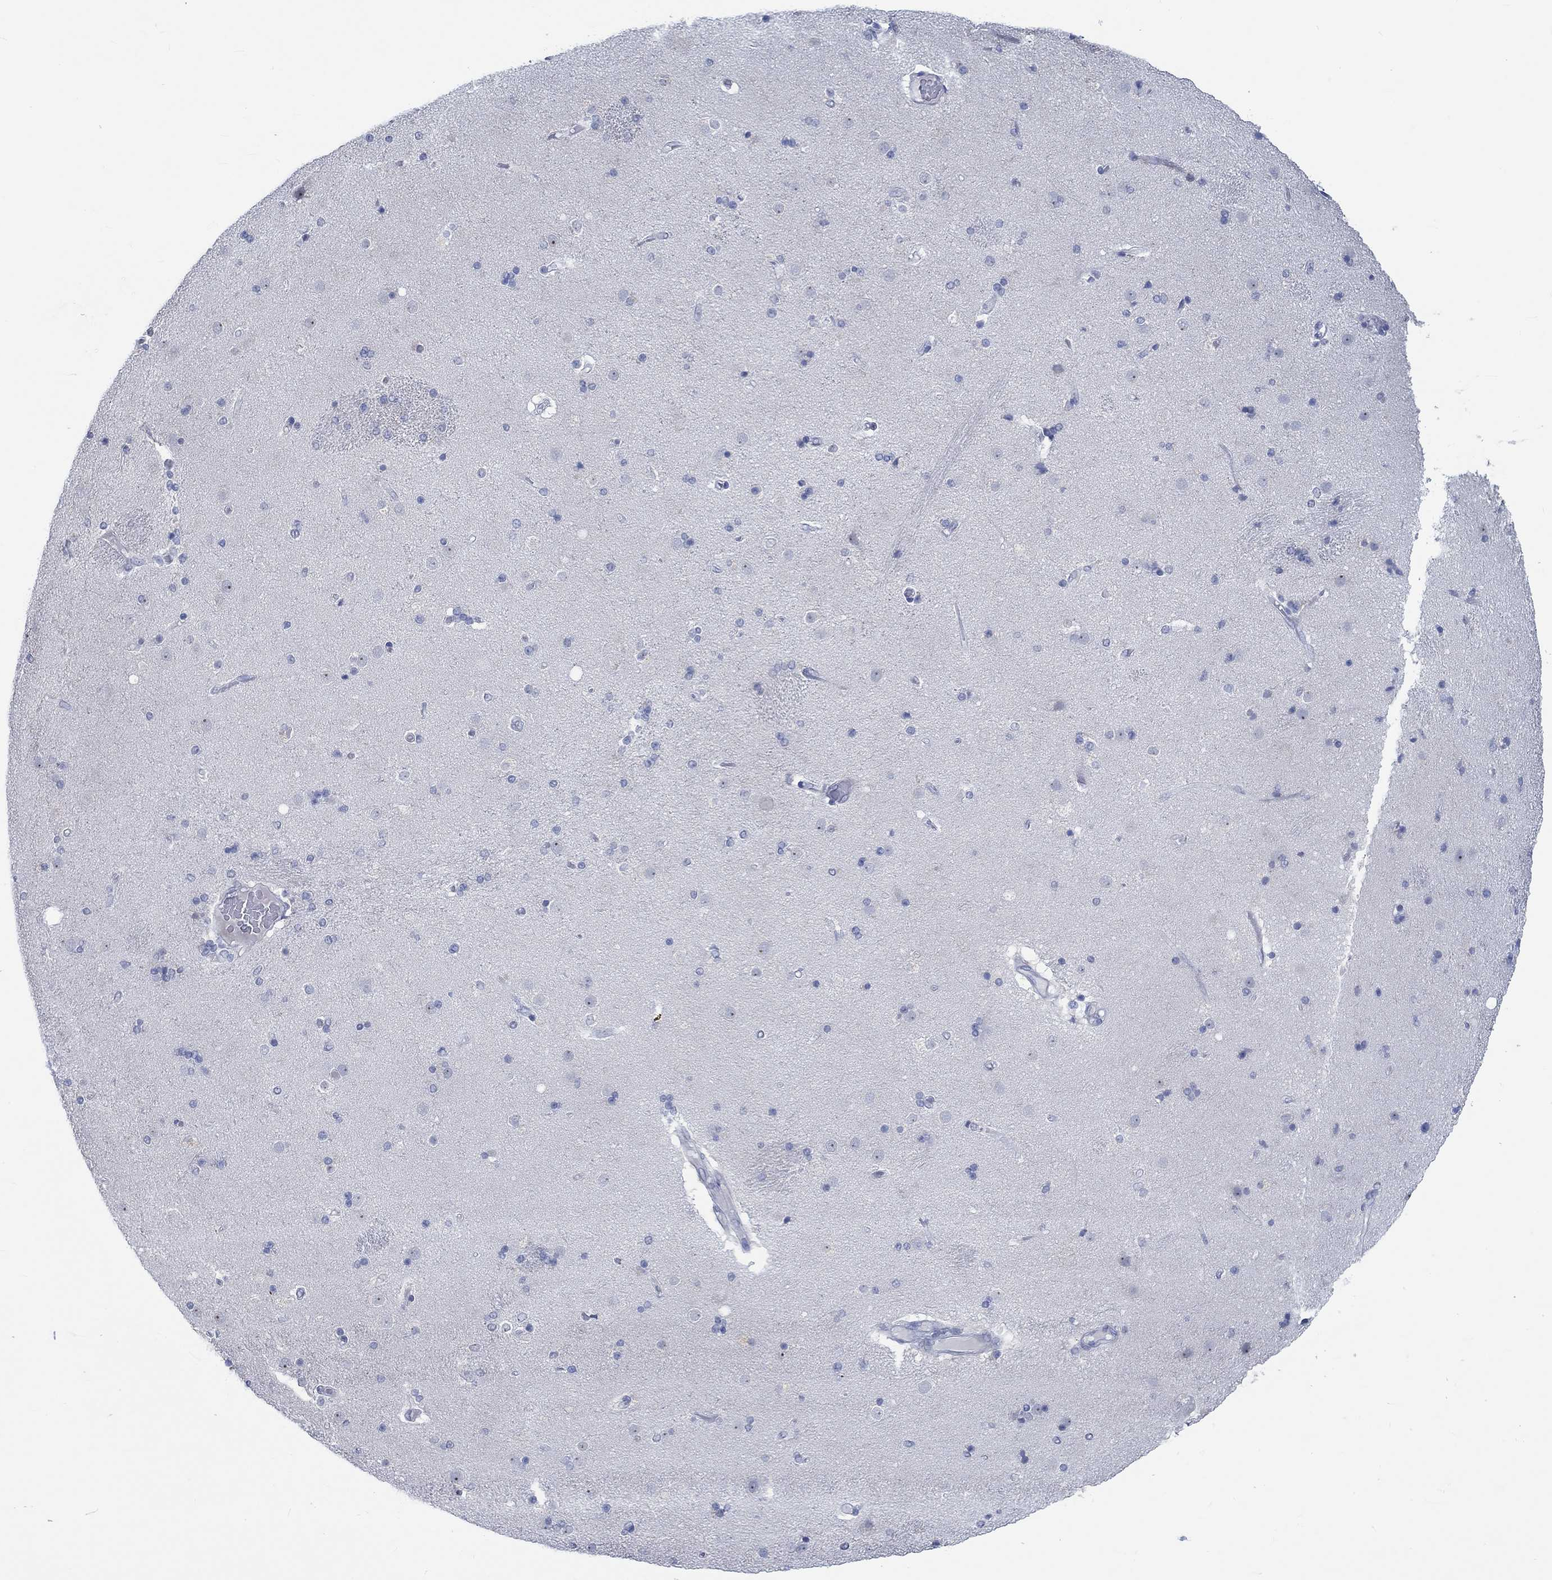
{"staining": {"intensity": "negative", "quantity": "none", "location": "none"}, "tissue": "caudate", "cell_type": "Glial cells", "image_type": "normal", "snomed": [{"axis": "morphology", "description": "Normal tissue, NOS"}, {"axis": "topography", "description": "Lateral ventricle wall"}], "caption": "The immunohistochemistry image has no significant positivity in glial cells of caudate.", "gene": "C4orf47", "patient": {"sex": "female", "age": 71}}